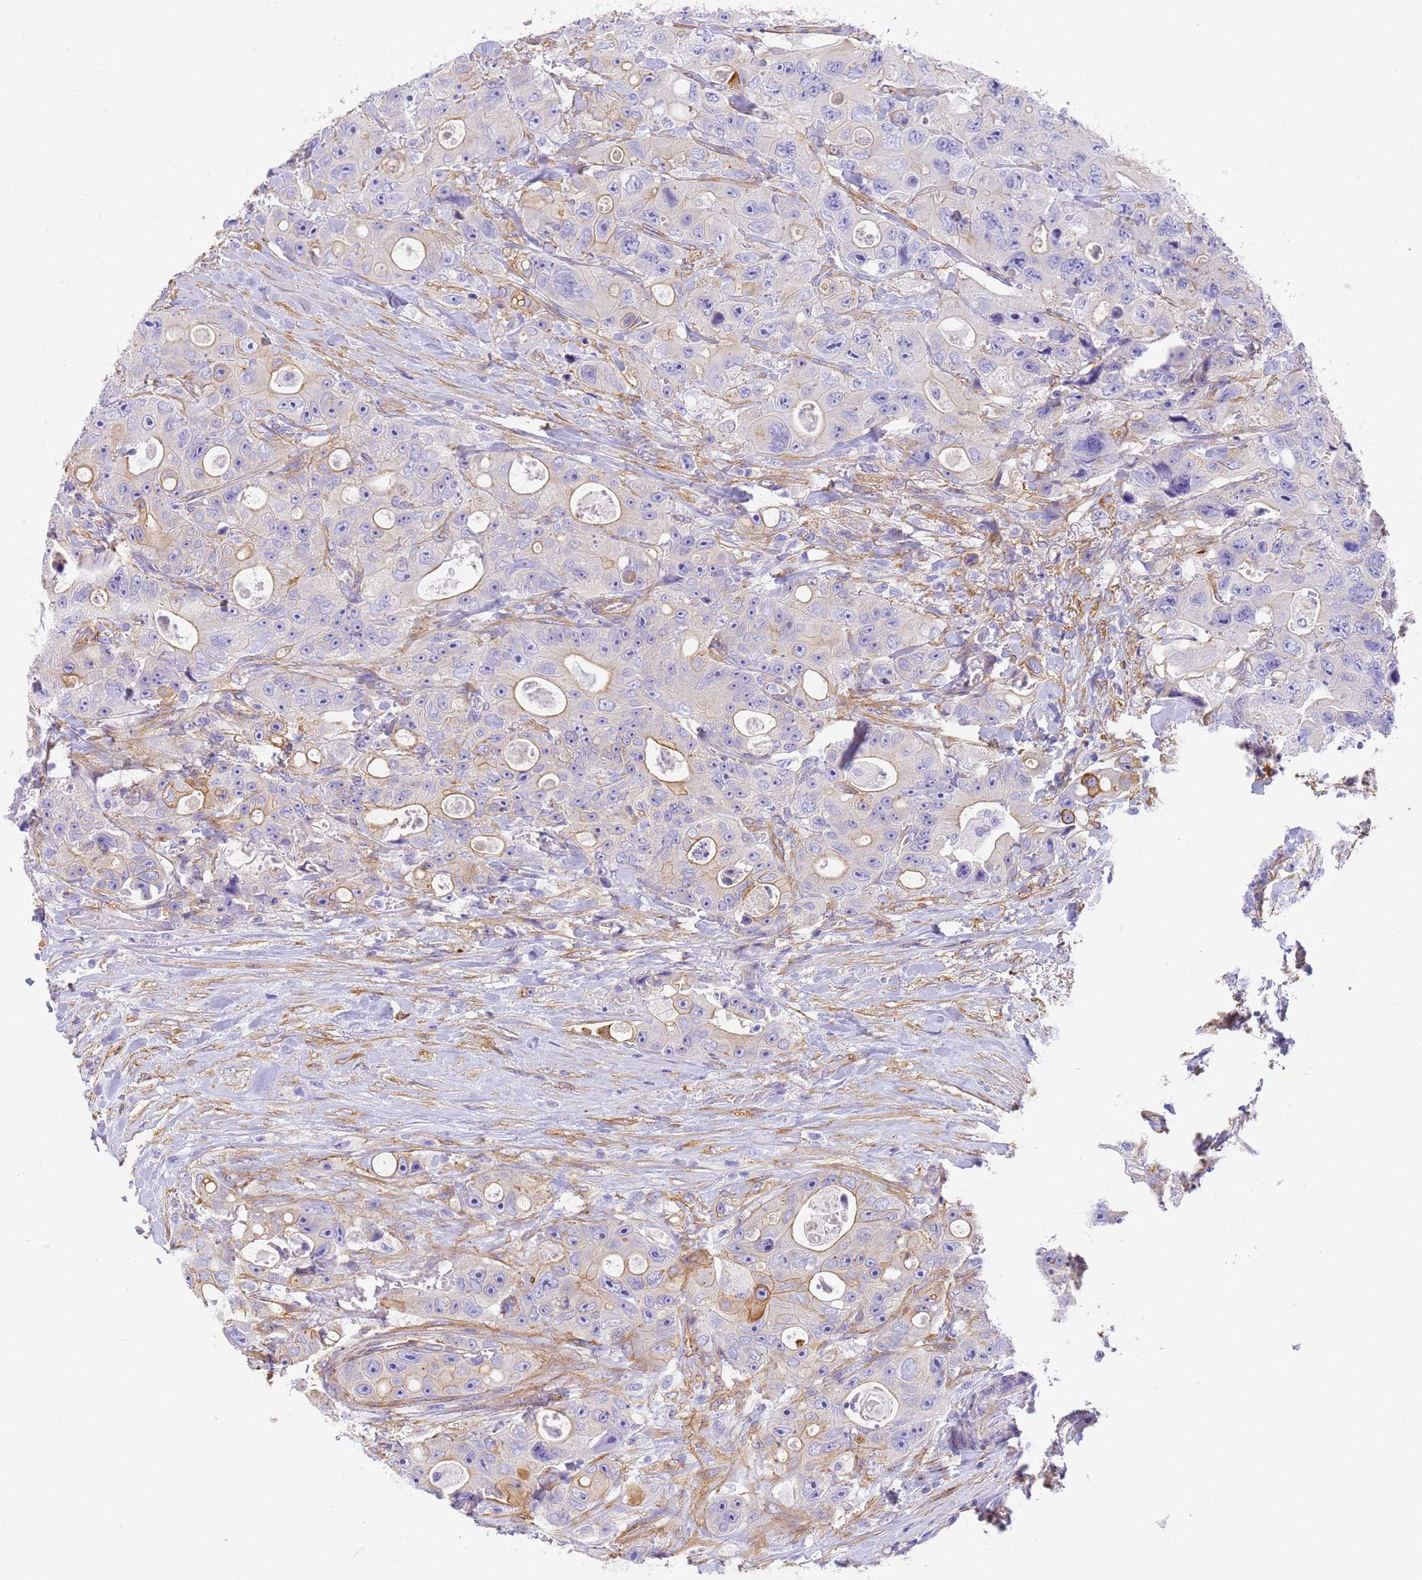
{"staining": {"intensity": "moderate", "quantity": "<25%", "location": "cytoplasmic/membranous"}, "tissue": "colorectal cancer", "cell_type": "Tumor cells", "image_type": "cancer", "snomed": [{"axis": "morphology", "description": "Adenocarcinoma, NOS"}, {"axis": "topography", "description": "Colon"}], "caption": "This image displays immunohistochemistry staining of human colorectal cancer, with low moderate cytoplasmic/membranous staining in about <25% of tumor cells.", "gene": "MVB12A", "patient": {"sex": "female", "age": 46}}